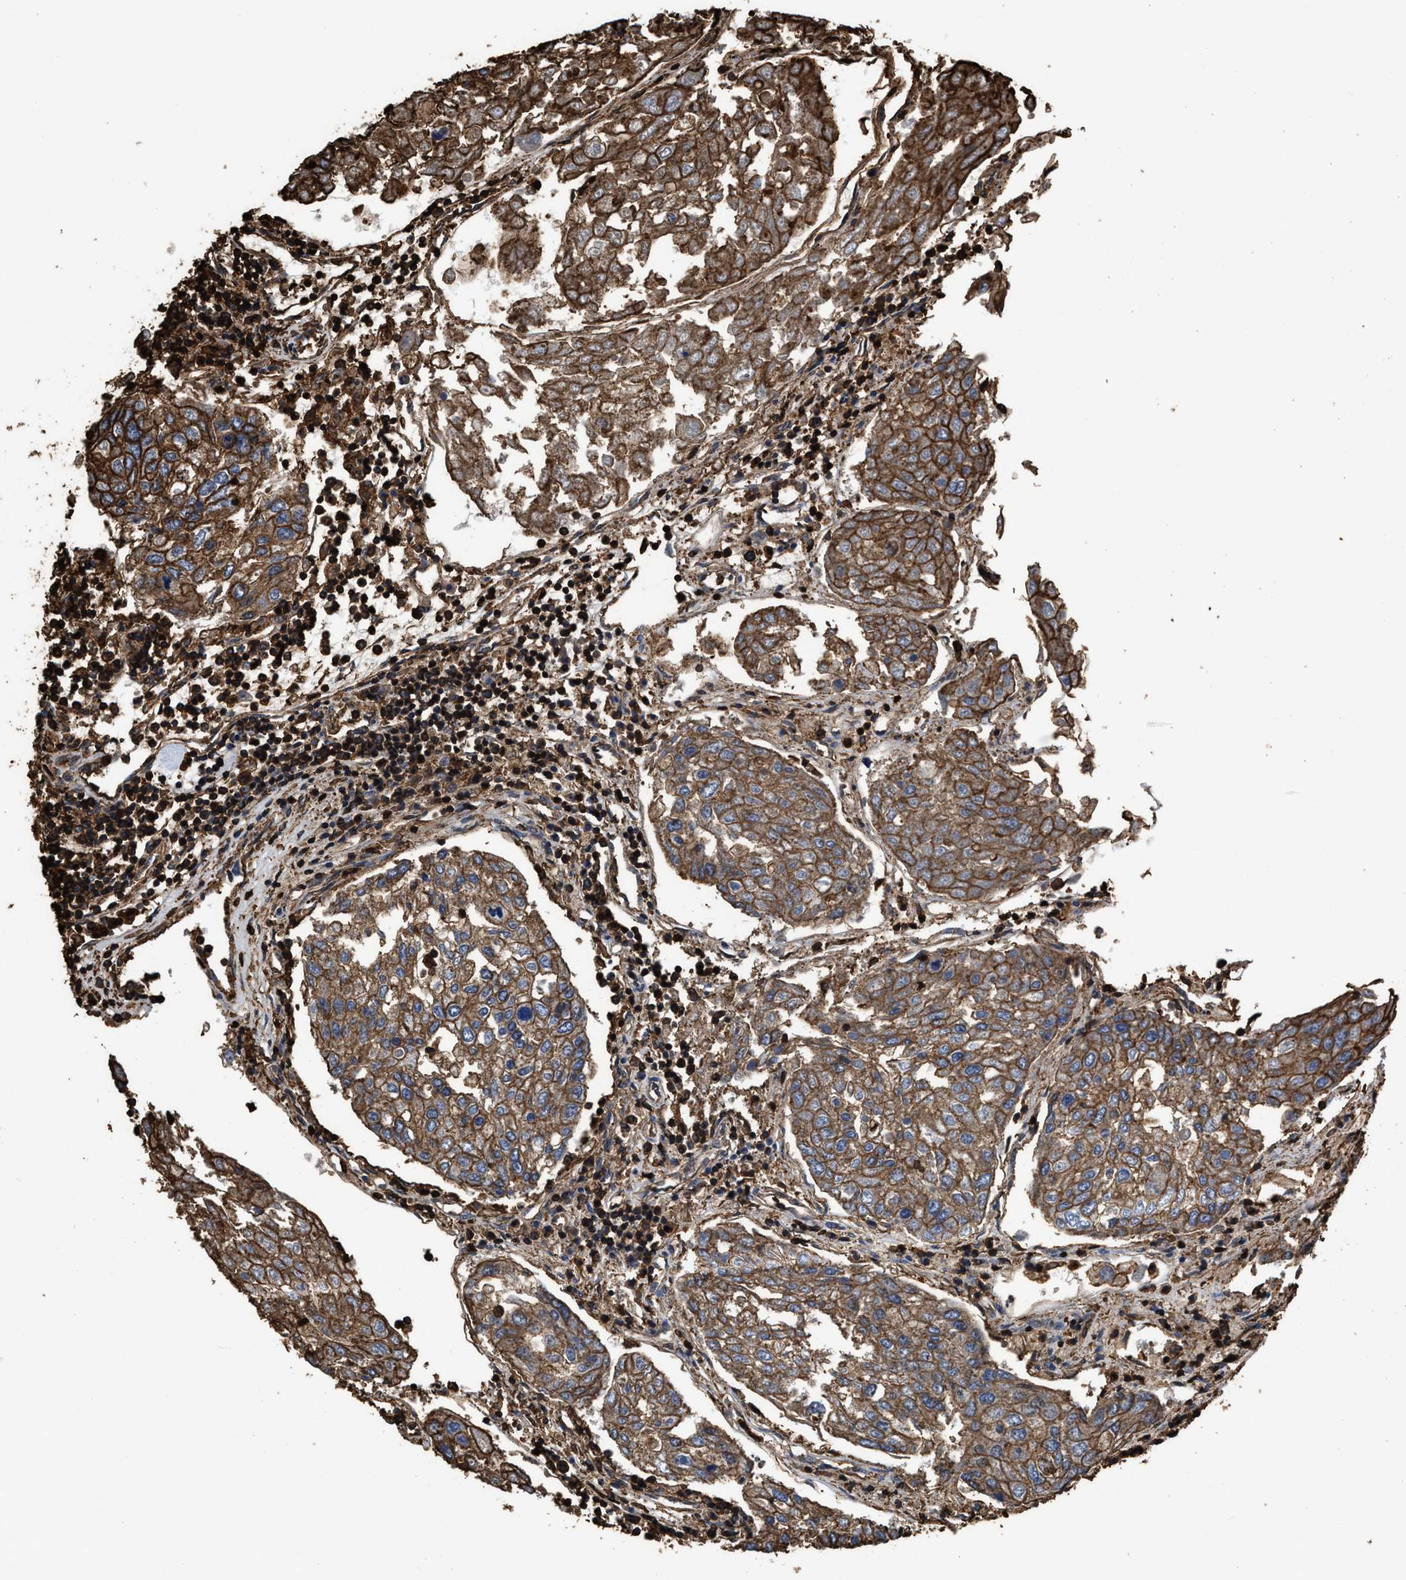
{"staining": {"intensity": "moderate", "quantity": ">75%", "location": "cytoplasmic/membranous"}, "tissue": "urothelial cancer", "cell_type": "Tumor cells", "image_type": "cancer", "snomed": [{"axis": "morphology", "description": "Urothelial carcinoma, High grade"}, {"axis": "topography", "description": "Lymph node"}, {"axis": "topography", "description": "Urinary bladder"}], "caption": "Moderate cytoplasmic/membranous positivity for a protein is seen in approximately >75% of tumor cells of urothelial carcinoma (high-grade) using immunohistochemistry (IHC).", "gene": "KBTBD2", "patient": {"sex": "male", "age": 51}}